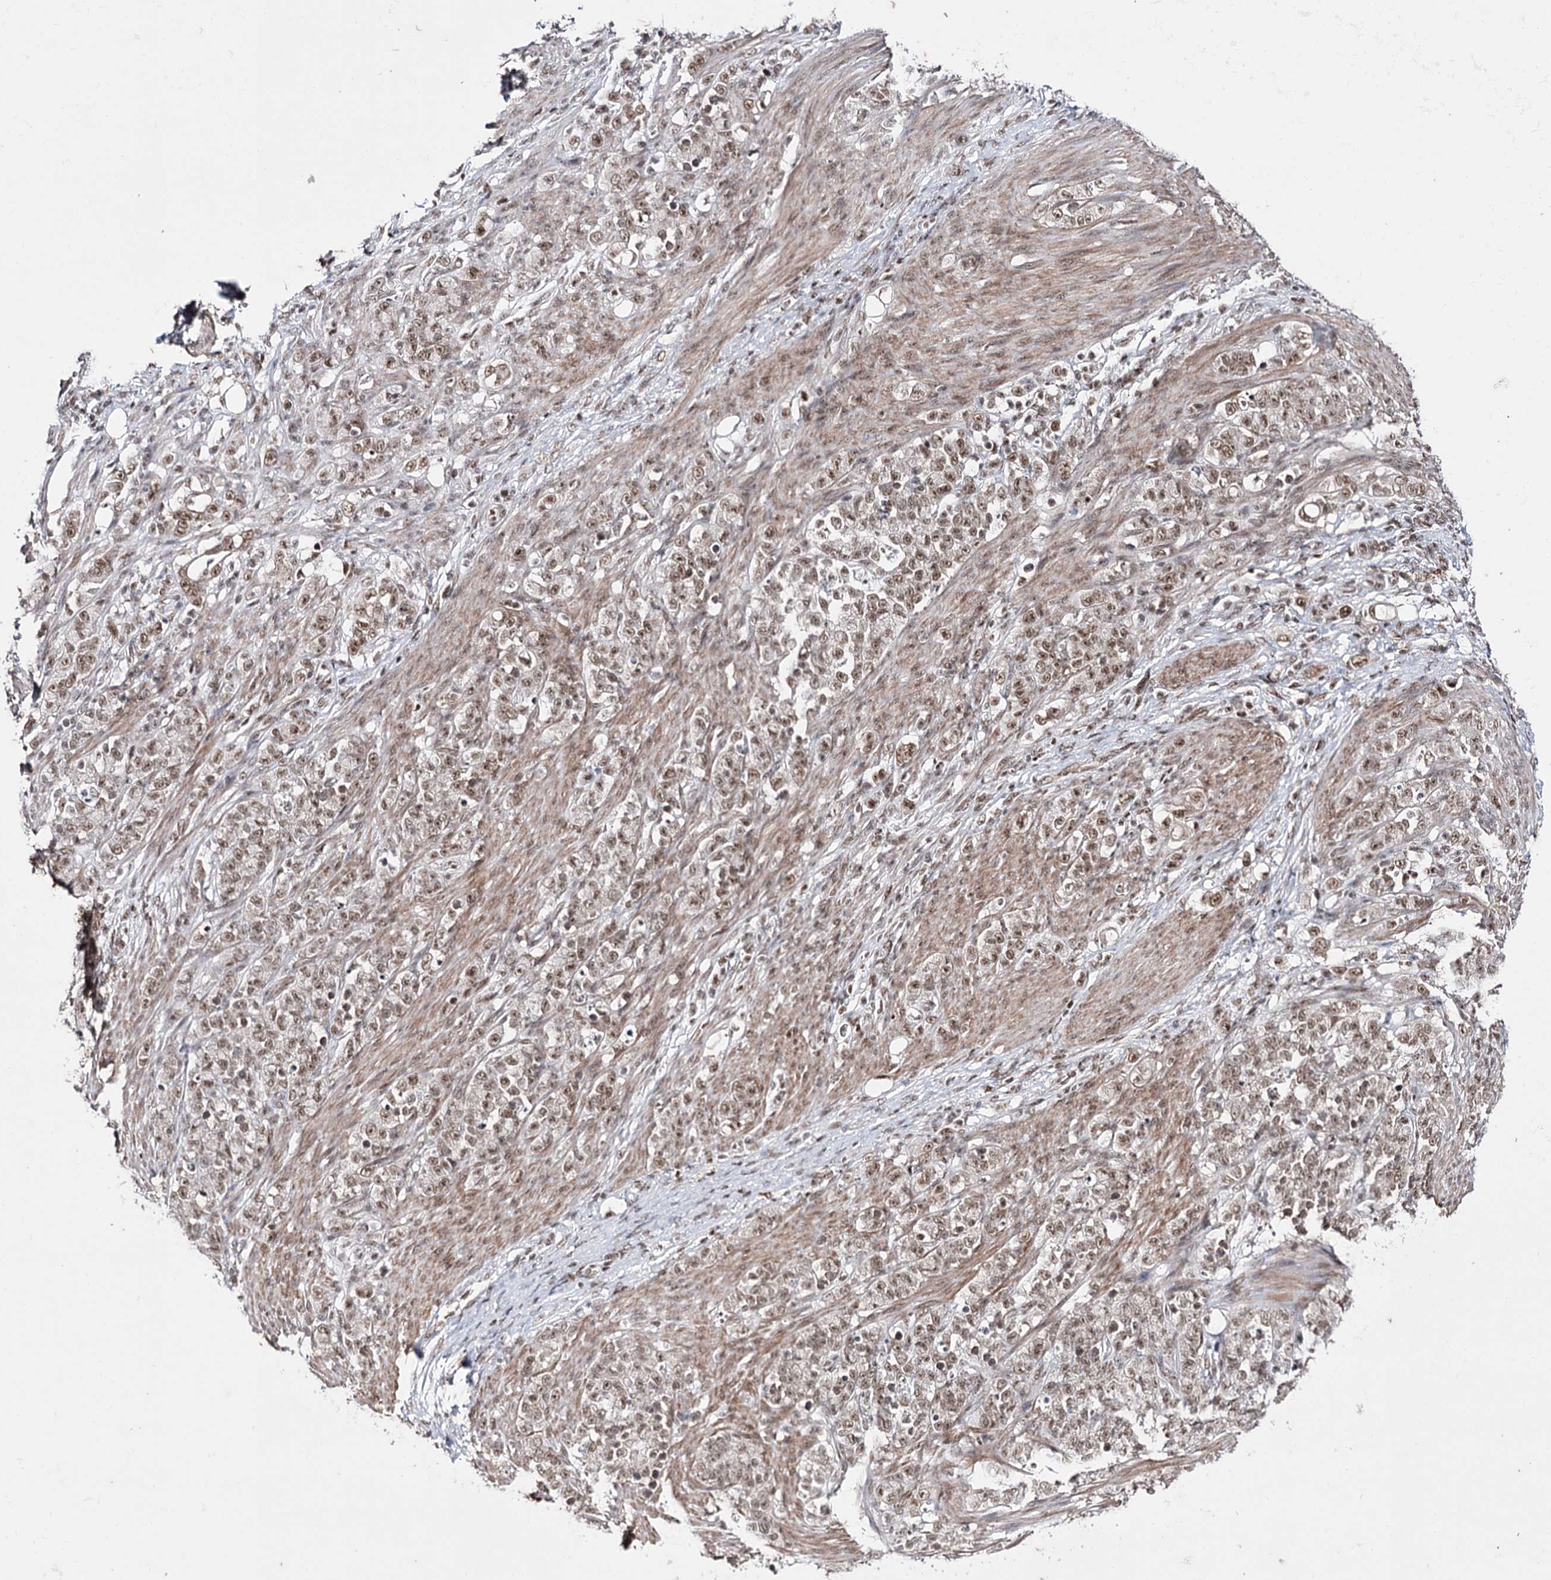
{"staining": {"intensity": "moderate", "quantity": ">75%", "location": "nuclear"}, "tissue": "stomach cancer", "cell_type": "Tumor cells", "image_type": "cancer", "snomed": [{"axis": "morphology", "description": "Adenocarcinoma, NOS"}, {"axis": "topography", "description": "Stomach"}], "caption": "Stomach cancer (adenocarcinoma) stained with a protein marker demonstrates moderate staining in tumor cells.", "gene": "PRPF40A", "patient": {"sex": "female", "age": 79}}